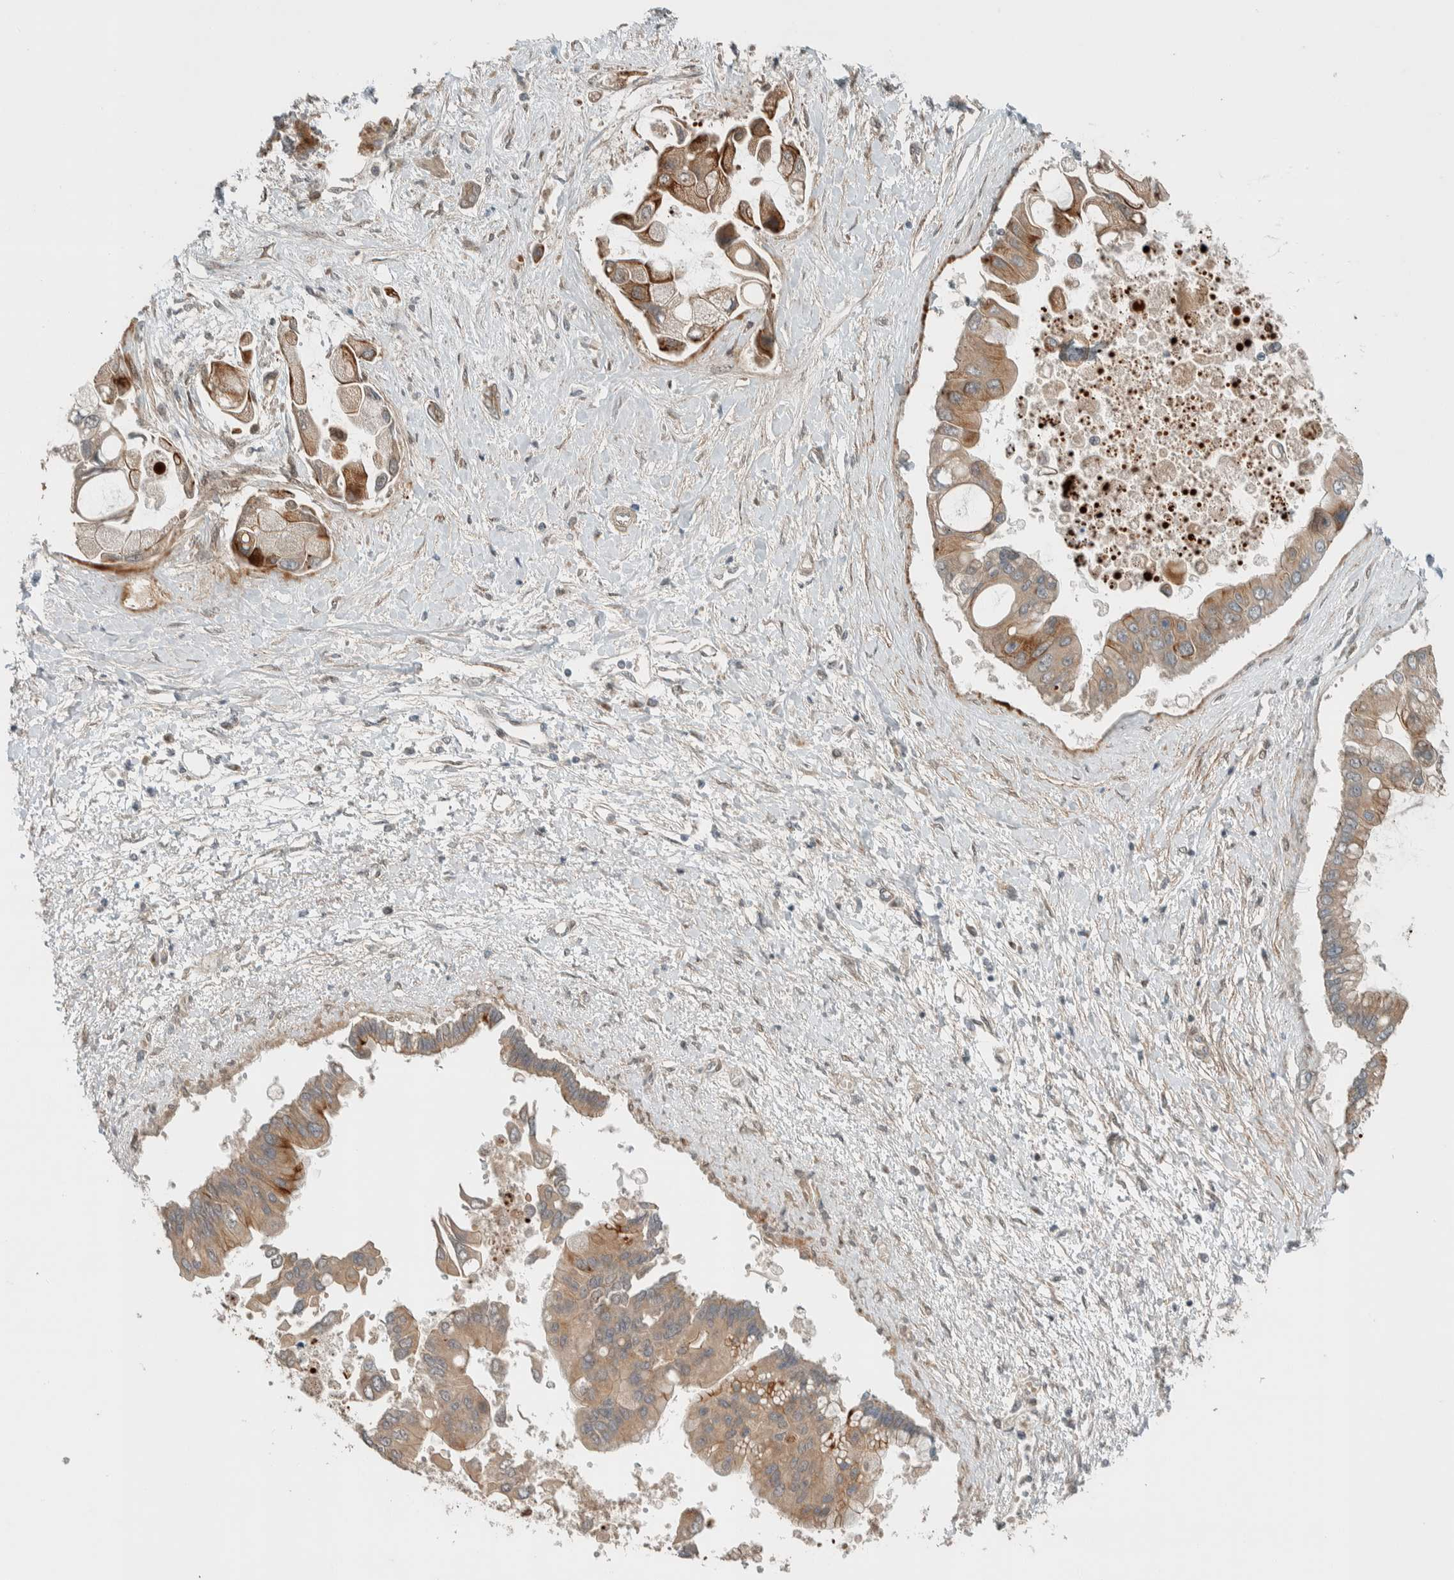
{"staining": {"intensity": "moderate", "quantity": ">75%", "location": "cytoplasmic/membranous"}, "tissue": "liver cancer", "cell_type": "Tumor cells", "image_type": "cancer", "snomed": [{"axis": "morphology", "description": "Cholangiocarcinoma"}, {"axis": "topography", "description": "Liver"}], "caption": "The immunohistochemical stain labels moderate cytoplasmic/membranous expression in tumor cells of liver cancer tissue. The staining was performed using DAB, with brown indicating positive protein expression. Nuclei are stained blue with hematoxylin.", "gene": "STXBP4", "patient": {"sex": "male", "age": 50}}